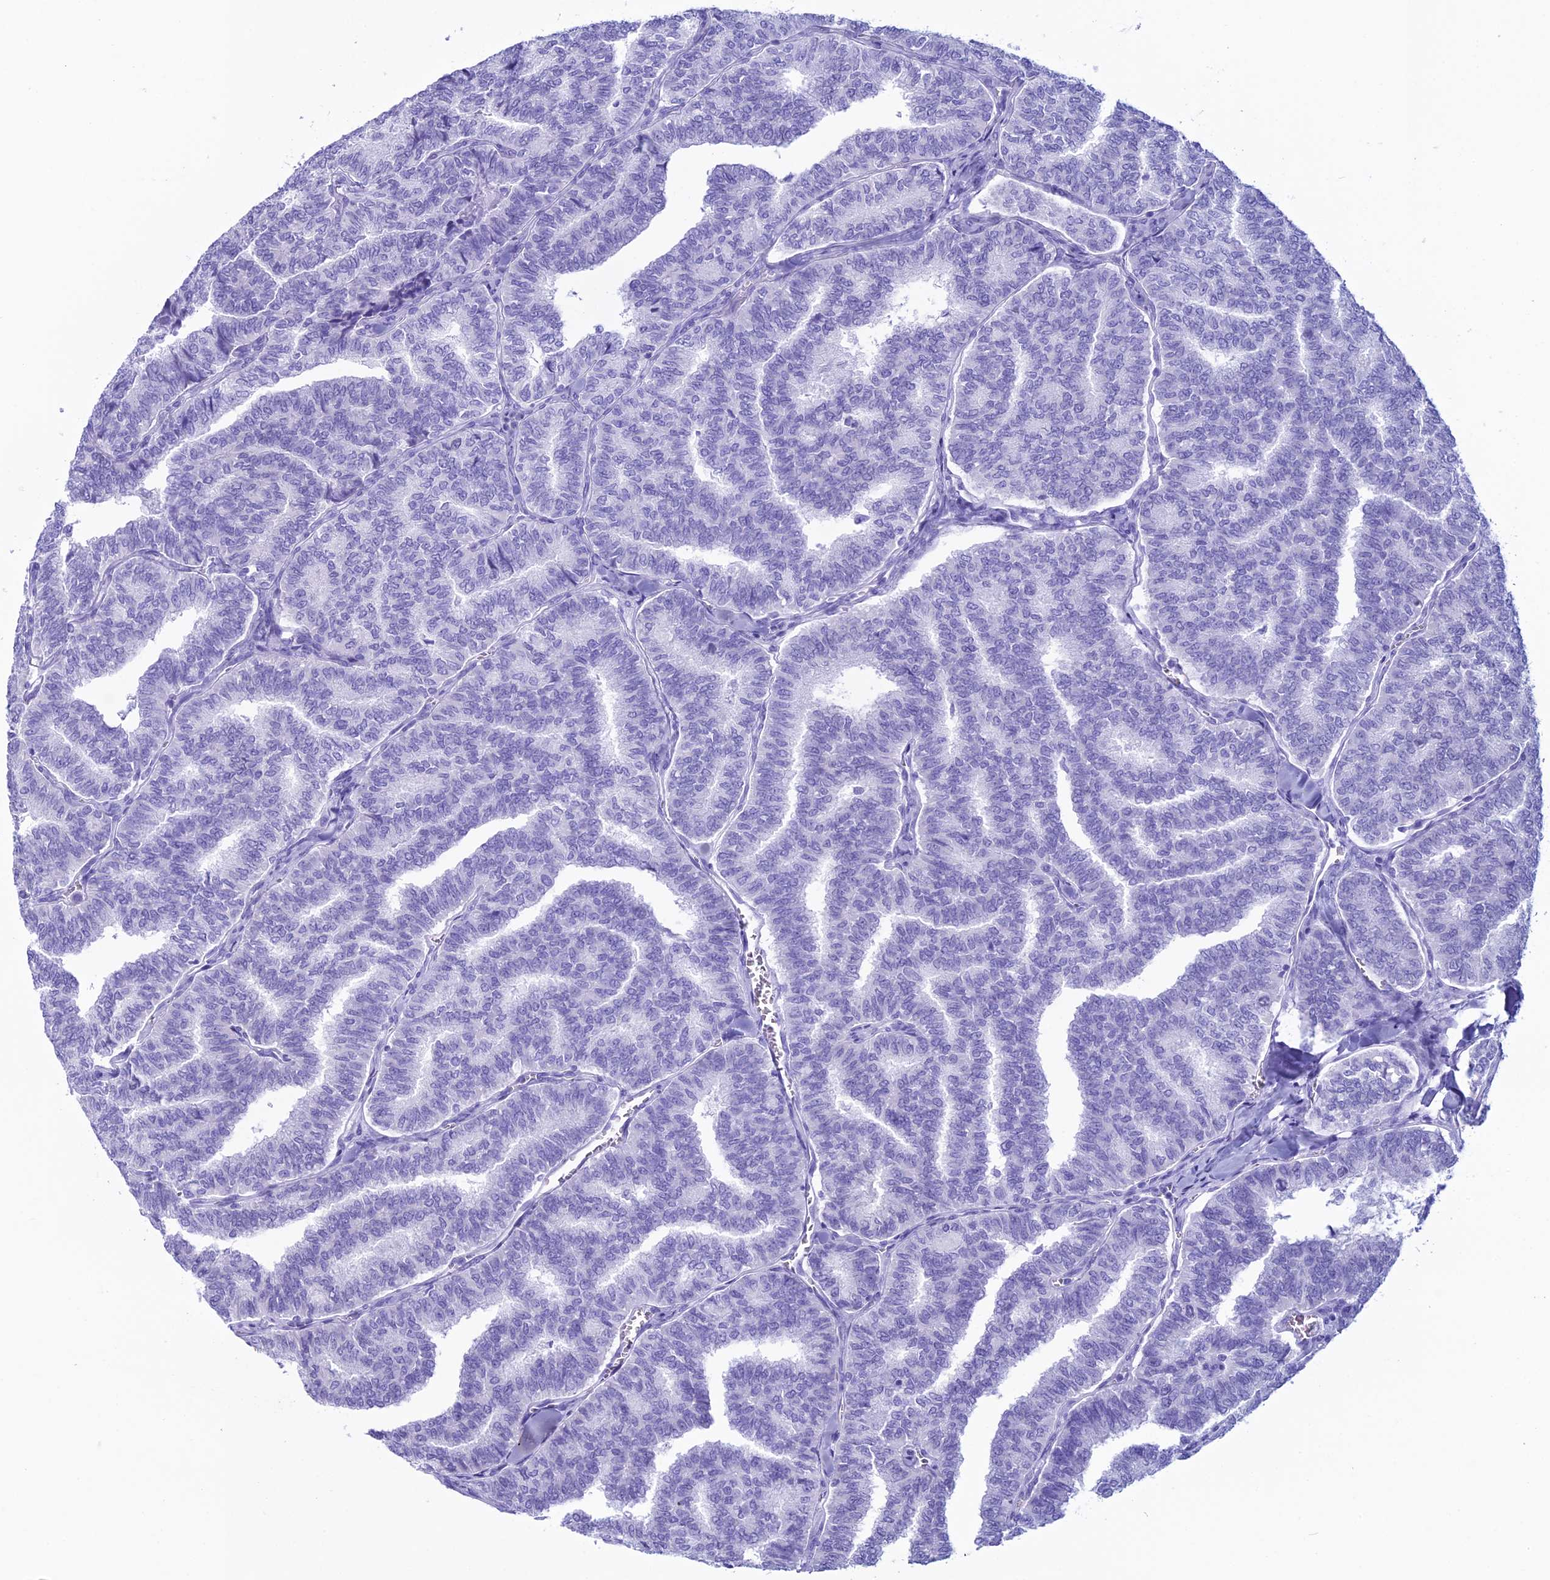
{"staining": {"intensity": "negative", "quantity": "none", "location": "none"}, "tissue": "thyroid cancer", "cell_type": "Tumor cells", "image_type": "cancer", "snomed": [{"axis": "morphology", "description": "Papillary adenocarcinoma, NOS"}, {"axis": "topography", "description": "Thyroid gland"}], "caption": "Papillary adenocarcinoma (thyroid) stained for a protein using IHC demonstrates no expression tumor cells.", "gene": "MZB1", "patient": {"sex": "female", "age": 35}}